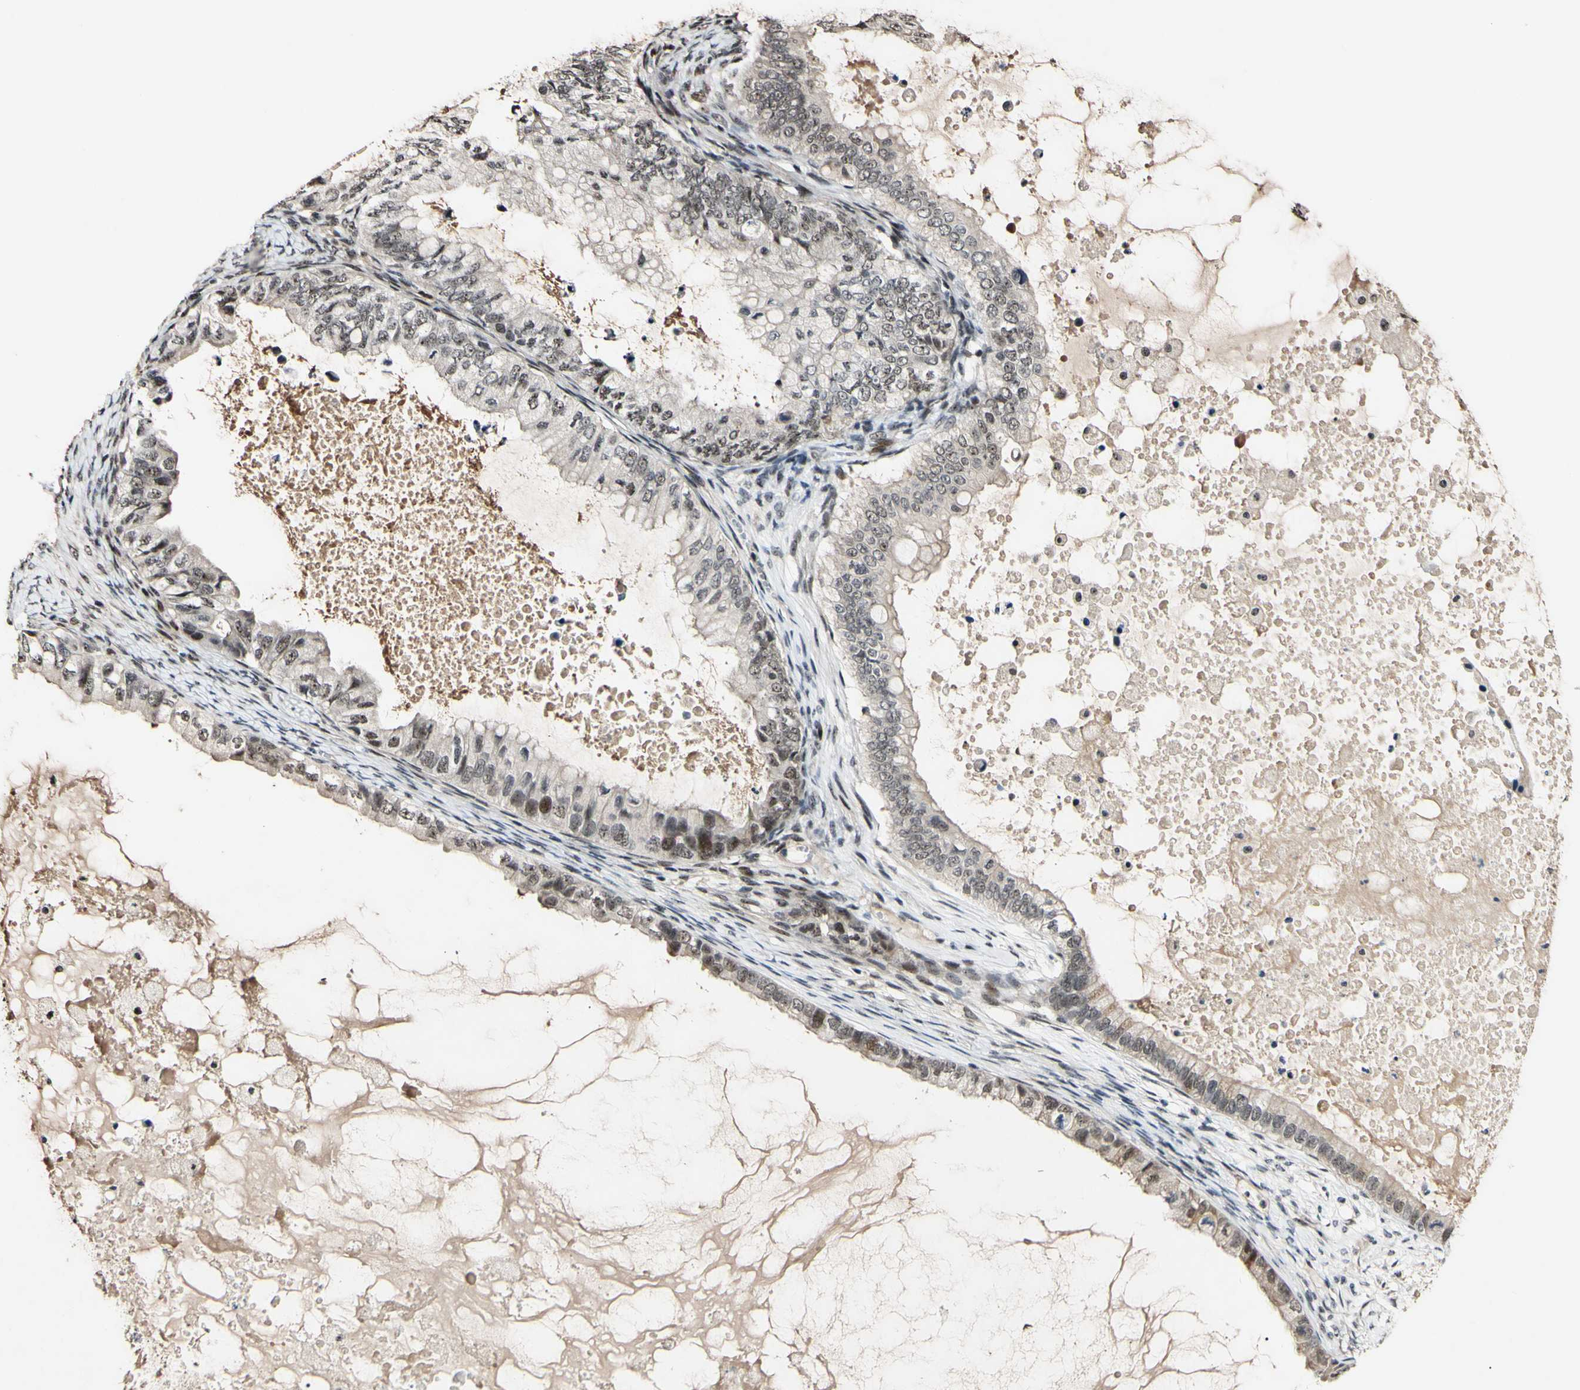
{"staining": {"intensity": "moderate", "quantity": "<25%", "location": "nuclear"}, "tissue": "ovarian cancer", "cell_type": "Tumor cells", "image_type": "cancer", "snomed": [{"axis": "morphology", "description": "Cystadenocarcinoma, mucinous, NOS"}, {"axis": "topography", "description": "Ovary"}], "caption": "IHC staining of ovarian cancer, which demonstrates low levels of moderate nuclear expression in about <25% of tumor cells indicating moderate nuclear protein expression. The staining was performed using DAB (brown) for protein detection and nuclei were counterstained in hematoxylin (blue).", "gene": "POLR2F", "patient": {"sex": "female", "age": 80}}